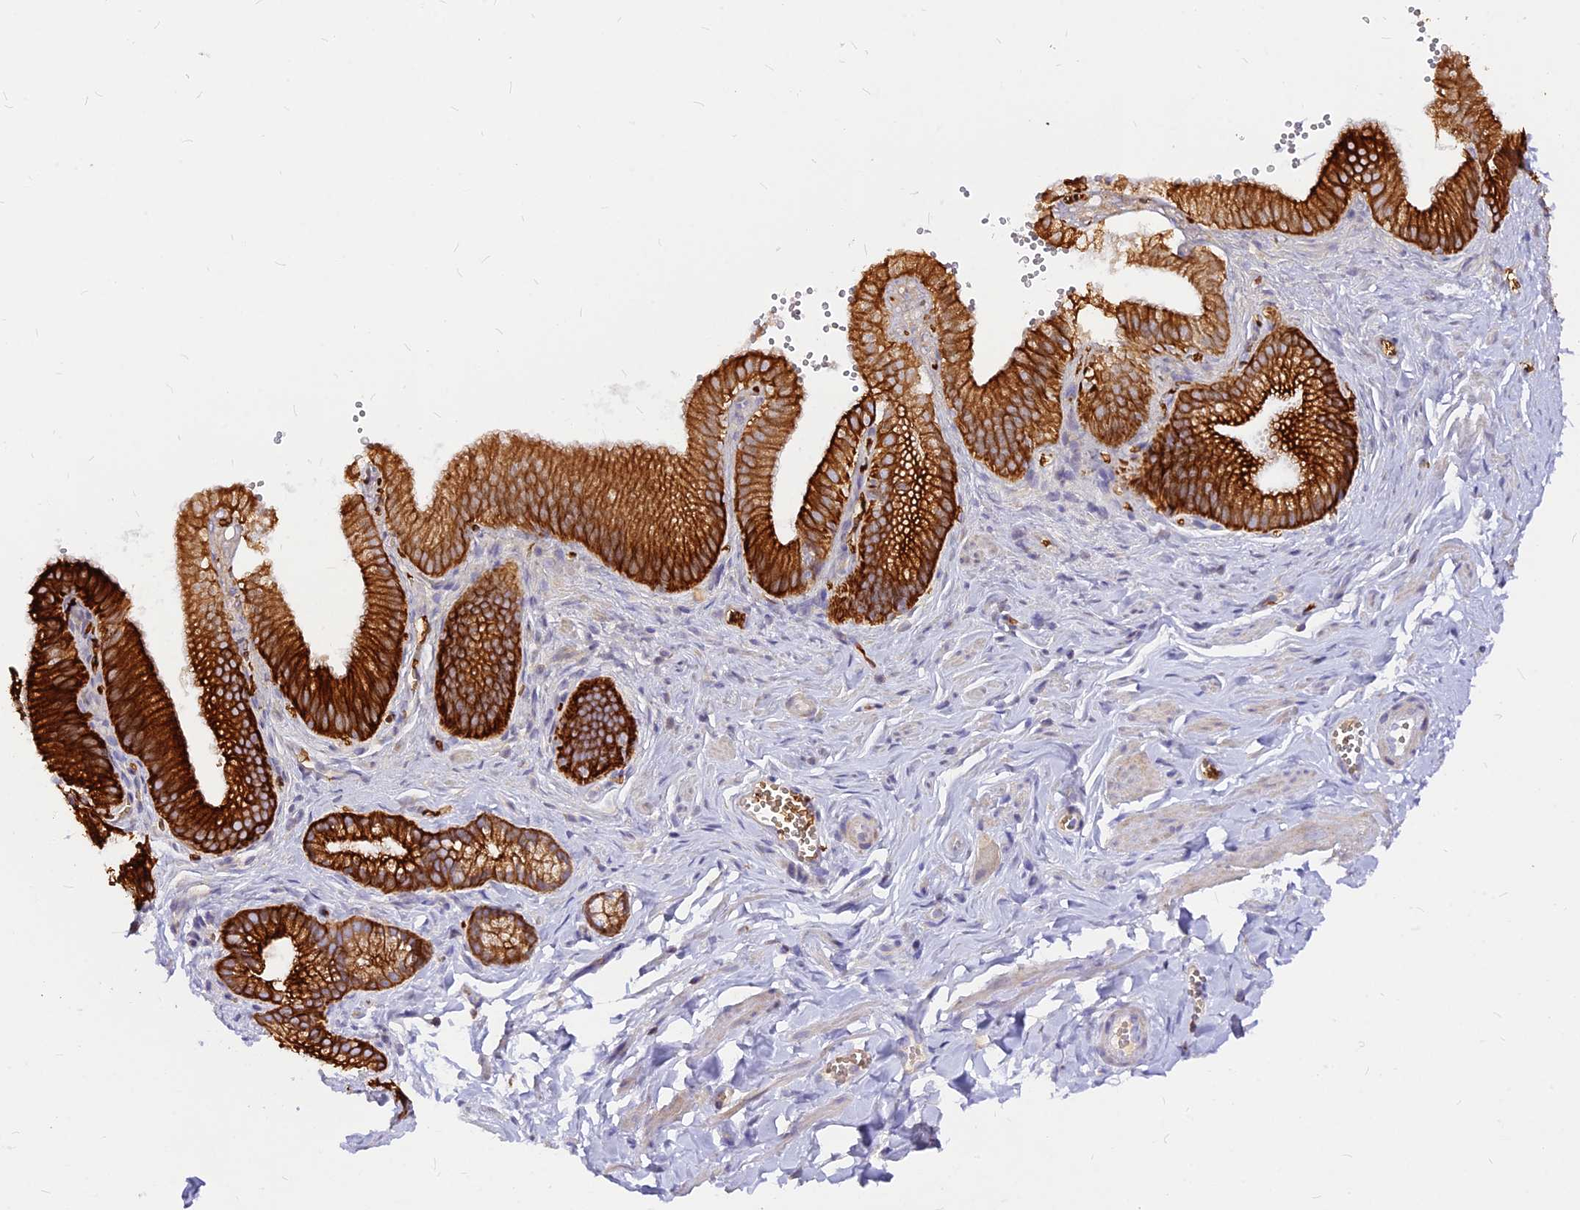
{"staining": {"intensity": "negative", "quantity": "none", "location": "none"}, "tissue": "adipose tissue", "cell_type": "Adipocytes", "image_type": "normal", "snomed": [{"axis": "morphology", "description": "Normal tissue, NOS"}, {"axis": "topography", "description": "Gallbladder"}, {"axis": "topography", "description": "Peripheral nerve tissue"}], "caption": "Protein analysis of unremarkable adipose tissue reveals no significant positivity in adipocytes. (DAB (3,3'-diaminobenzidine) IHC visualized using brightfield microscopy, high magnification).", "gene": "DENND2D", "patient": {"sex": "male", "age": 38}}